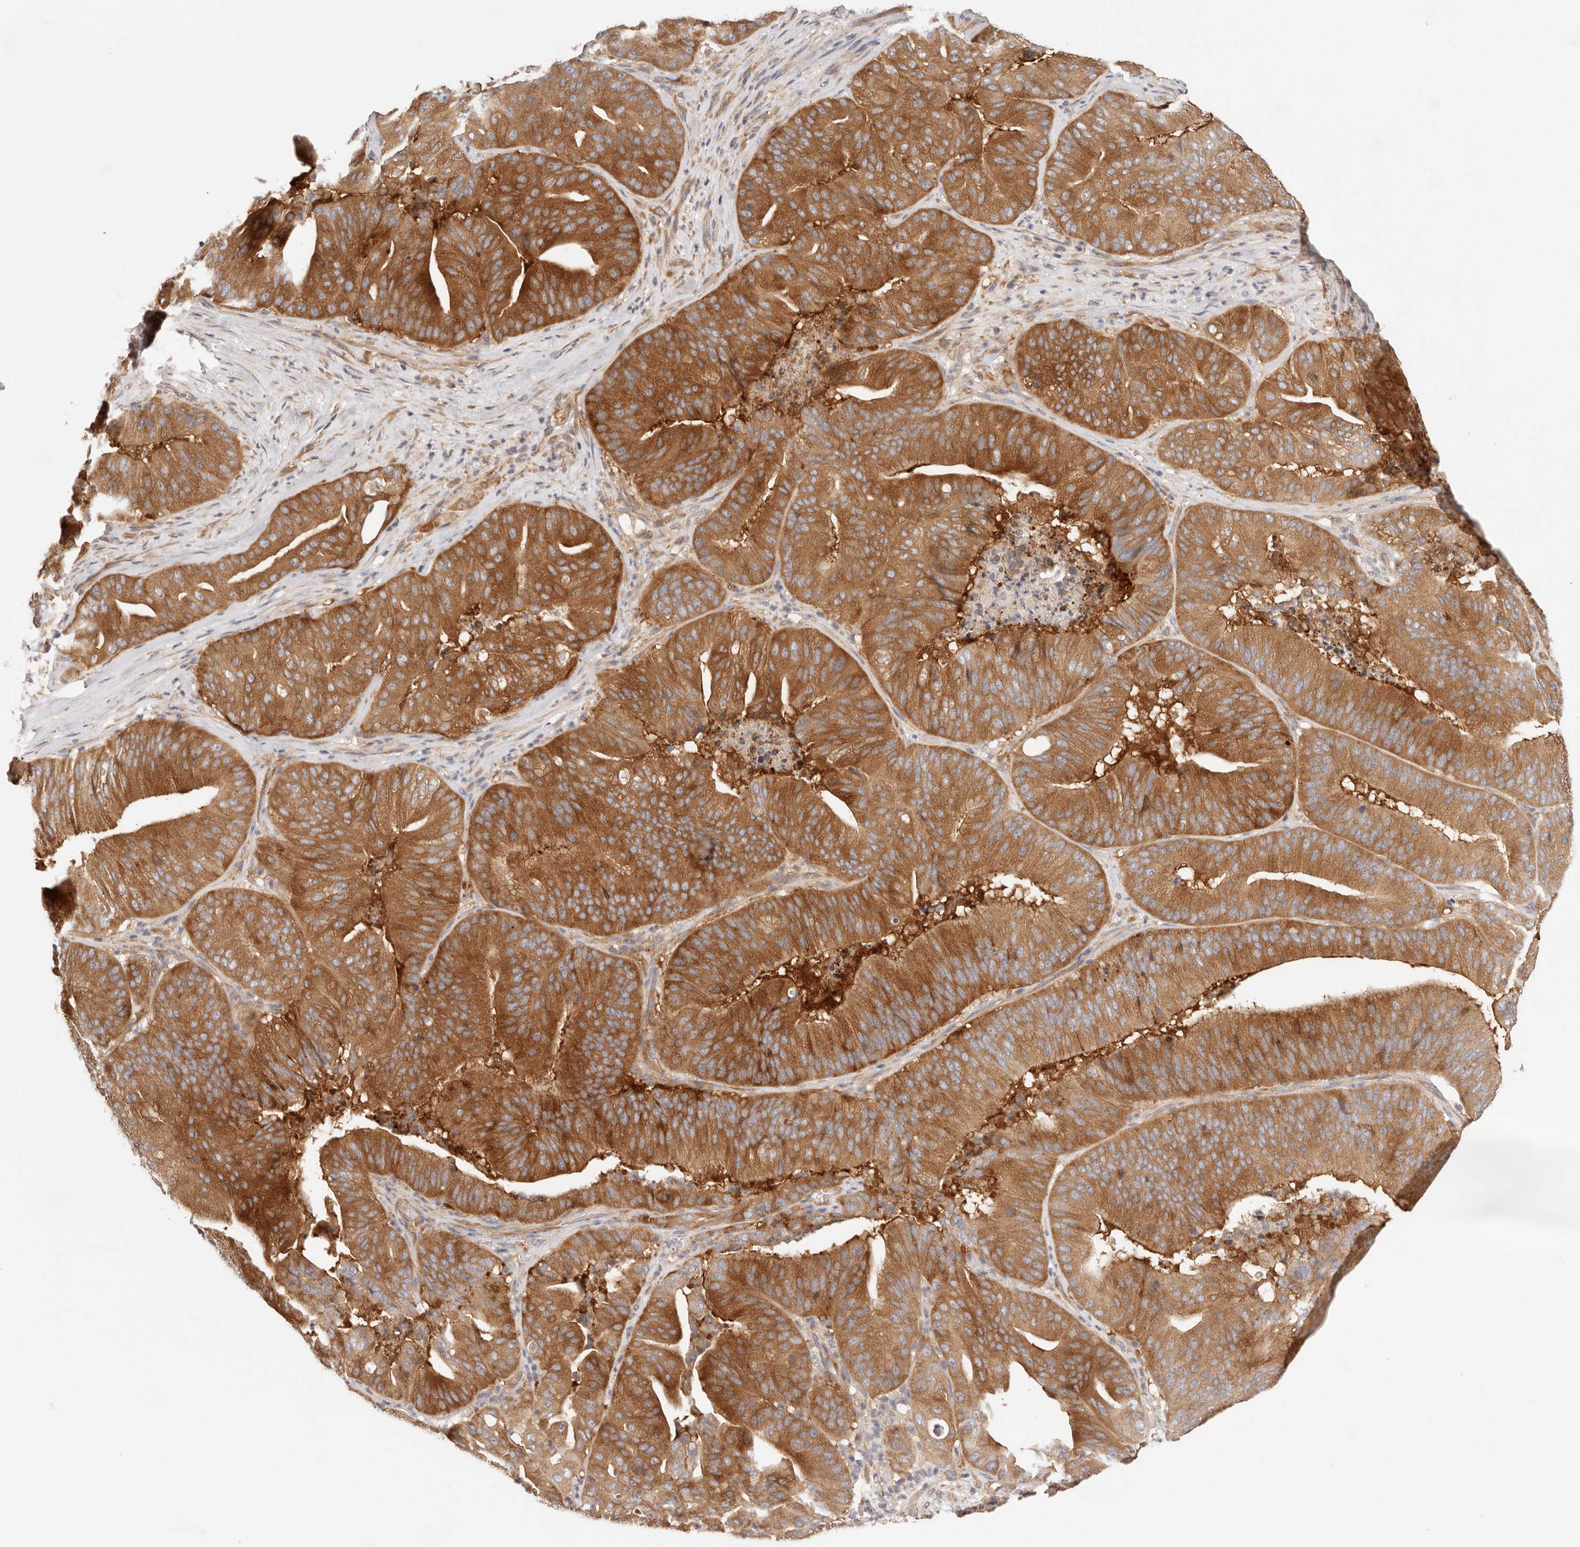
{"staining": {"intensity": "strong", "quantity": ">75%", "location": "cytoplasmic/membranous"}, "tissue": "pancreatic cancer", "cell_type": "Tumor cells", "image_type": "cancer", "snomed": [{"axis": "morphology", "description": "Adenocarcinoma, NOS"}, {"axis": "topography", "description": "Pancreas"}], "caption": "Adenocarcinoma (pancreatic) stained with a brown dye shows strong cytoplasmic/membranous positive positivity in approximately >75% of tumor cells.", "gene": "KCMF1", "patient": {"sex": "female", "age": 77}}